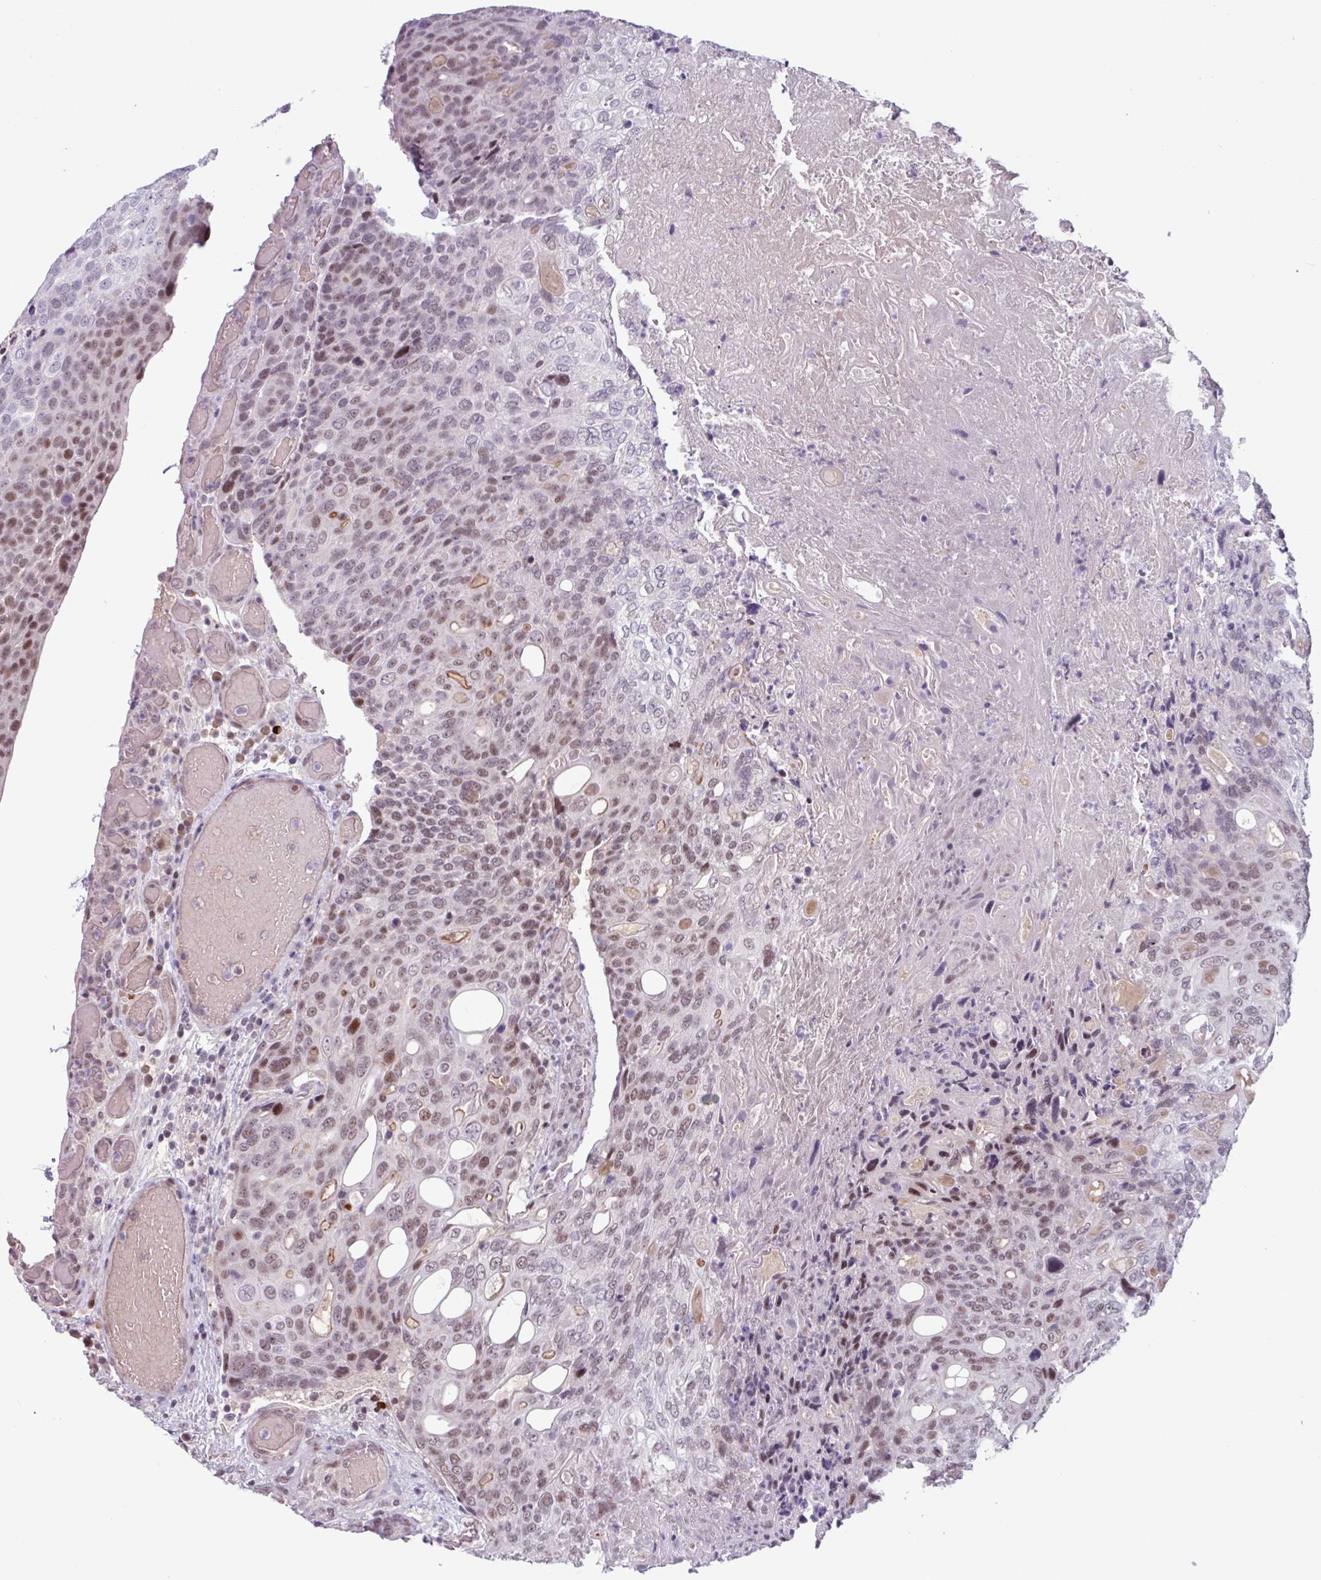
{"staining": {"intensity": "moderate", "quantity": ">75%", "location": "nuclear"}, "tissue": "urothelial cancer", "cell_type": "Tumor cells", "image_type": "cancer", "snomed": [{"axis": "morphology", "description": "Urothelial carcinoma, High grade"}, {"axis": "topography", "description": "Urinary bladder"}], "caption": "Tumor cells display medium levels of moderate nuclear positivity in approximately >75% of cells in urothelial carcinoma (high-grade).", "gene": "ZNF575", "patient": {"sex": "female", "age": 70}}